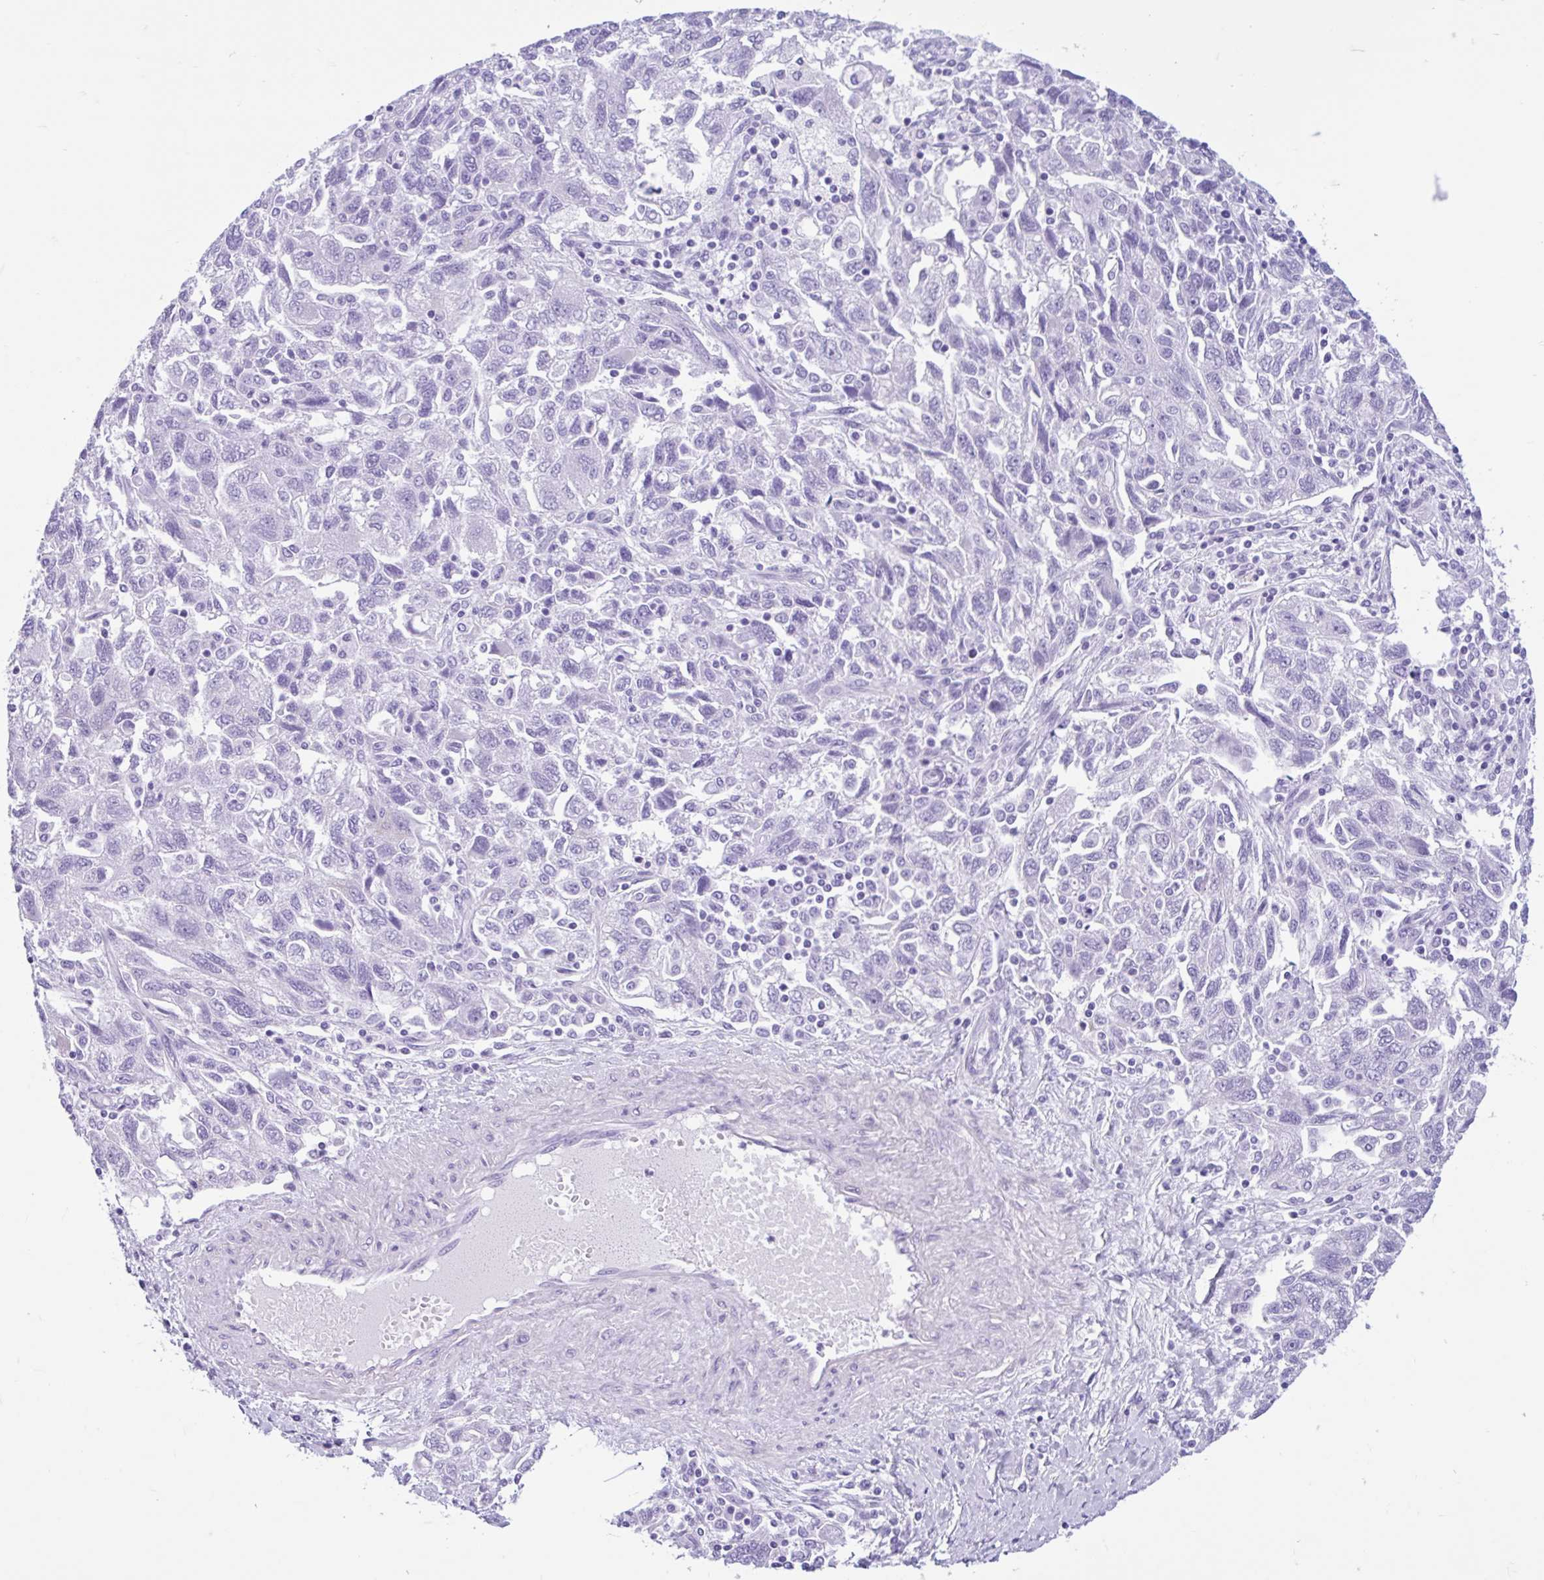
{"staining": {"intensity": "negative", "quantity": "none", "location": "none"}, "tissue": "ovarian cancer", "cell_type": "Tumor cells", "image_type": "cancer", "snomed": [{"axis": "morphology", "description": "Carcinoma, NOS"}, {"axis": "morphology", "description": "Cystadenocarcinoma, serous, NOS"}, {"axis": "topography", "description": "Ovary"}], "caption": "This is an immunohistochemistry (IHC) micrograph of ovarian cancer (carcinoma). There is no staining in tumor cells.", "gene": "IAPP", "patient": {"sex": "female", "age": 69}}